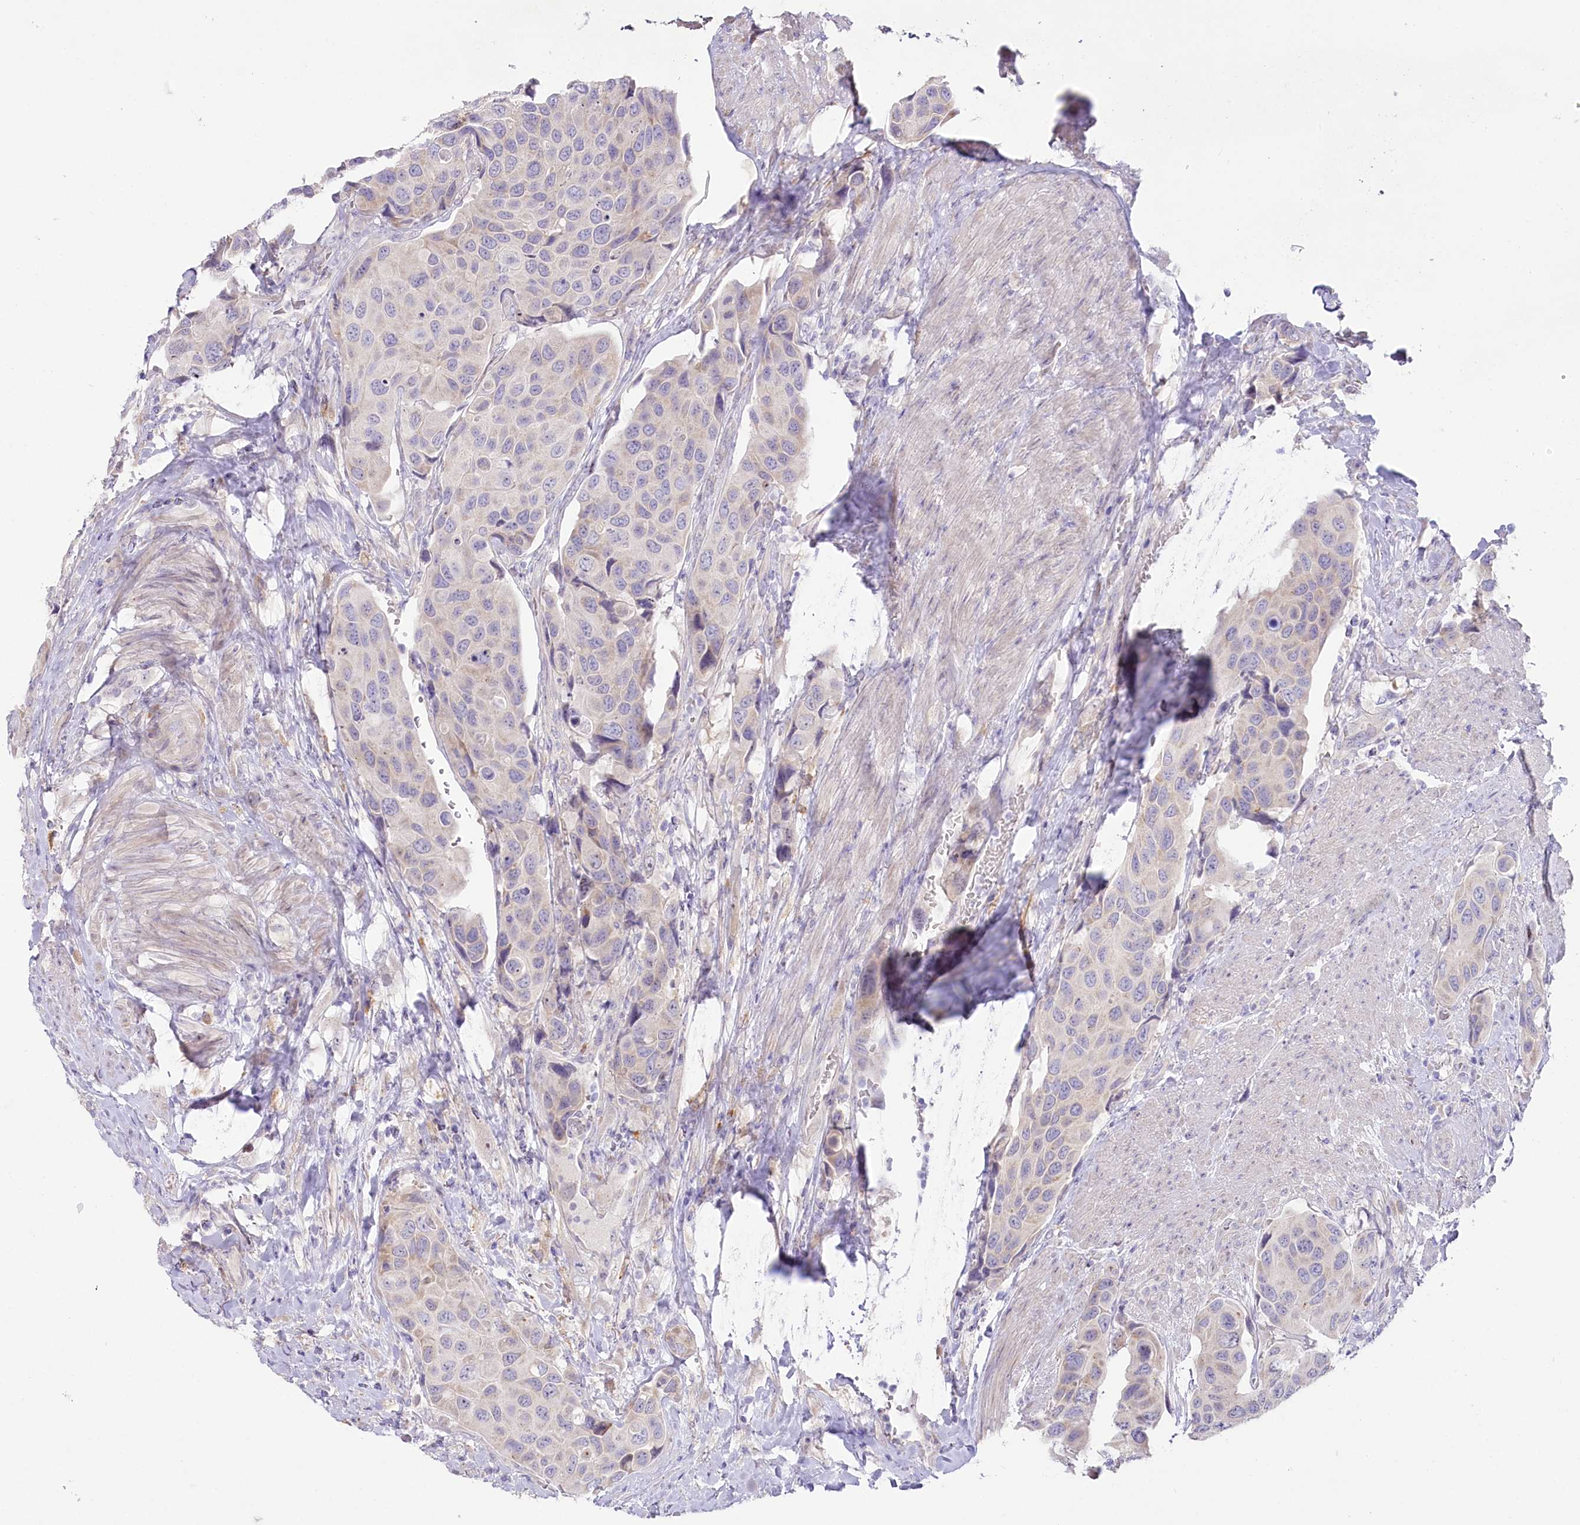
{"staining": {"intensity": "negative", "quantity": "none", "location": "none"}, "tissue": "urothelial cancer", "cell_type": "Tumor cells", "image_type": "cancer", "snomed": [{"axis": "morphology", "description": "Urothelial carcinoma, High grade"}, {"axis": "topography", "description": "Urinary bladder"}], "caption": "IHC histopathology image of human urothelial carcinoma (high-grade) stained for a protein (brown), which shows no expression in tumor cells. (DAB (3,3'-diaminobenzidine) immunohistochemistry (IHC) visualized using brightfield microscopy, high magnification).", "gene": "MYOZ1", "patient": {"sex": "male", "age": 74}}